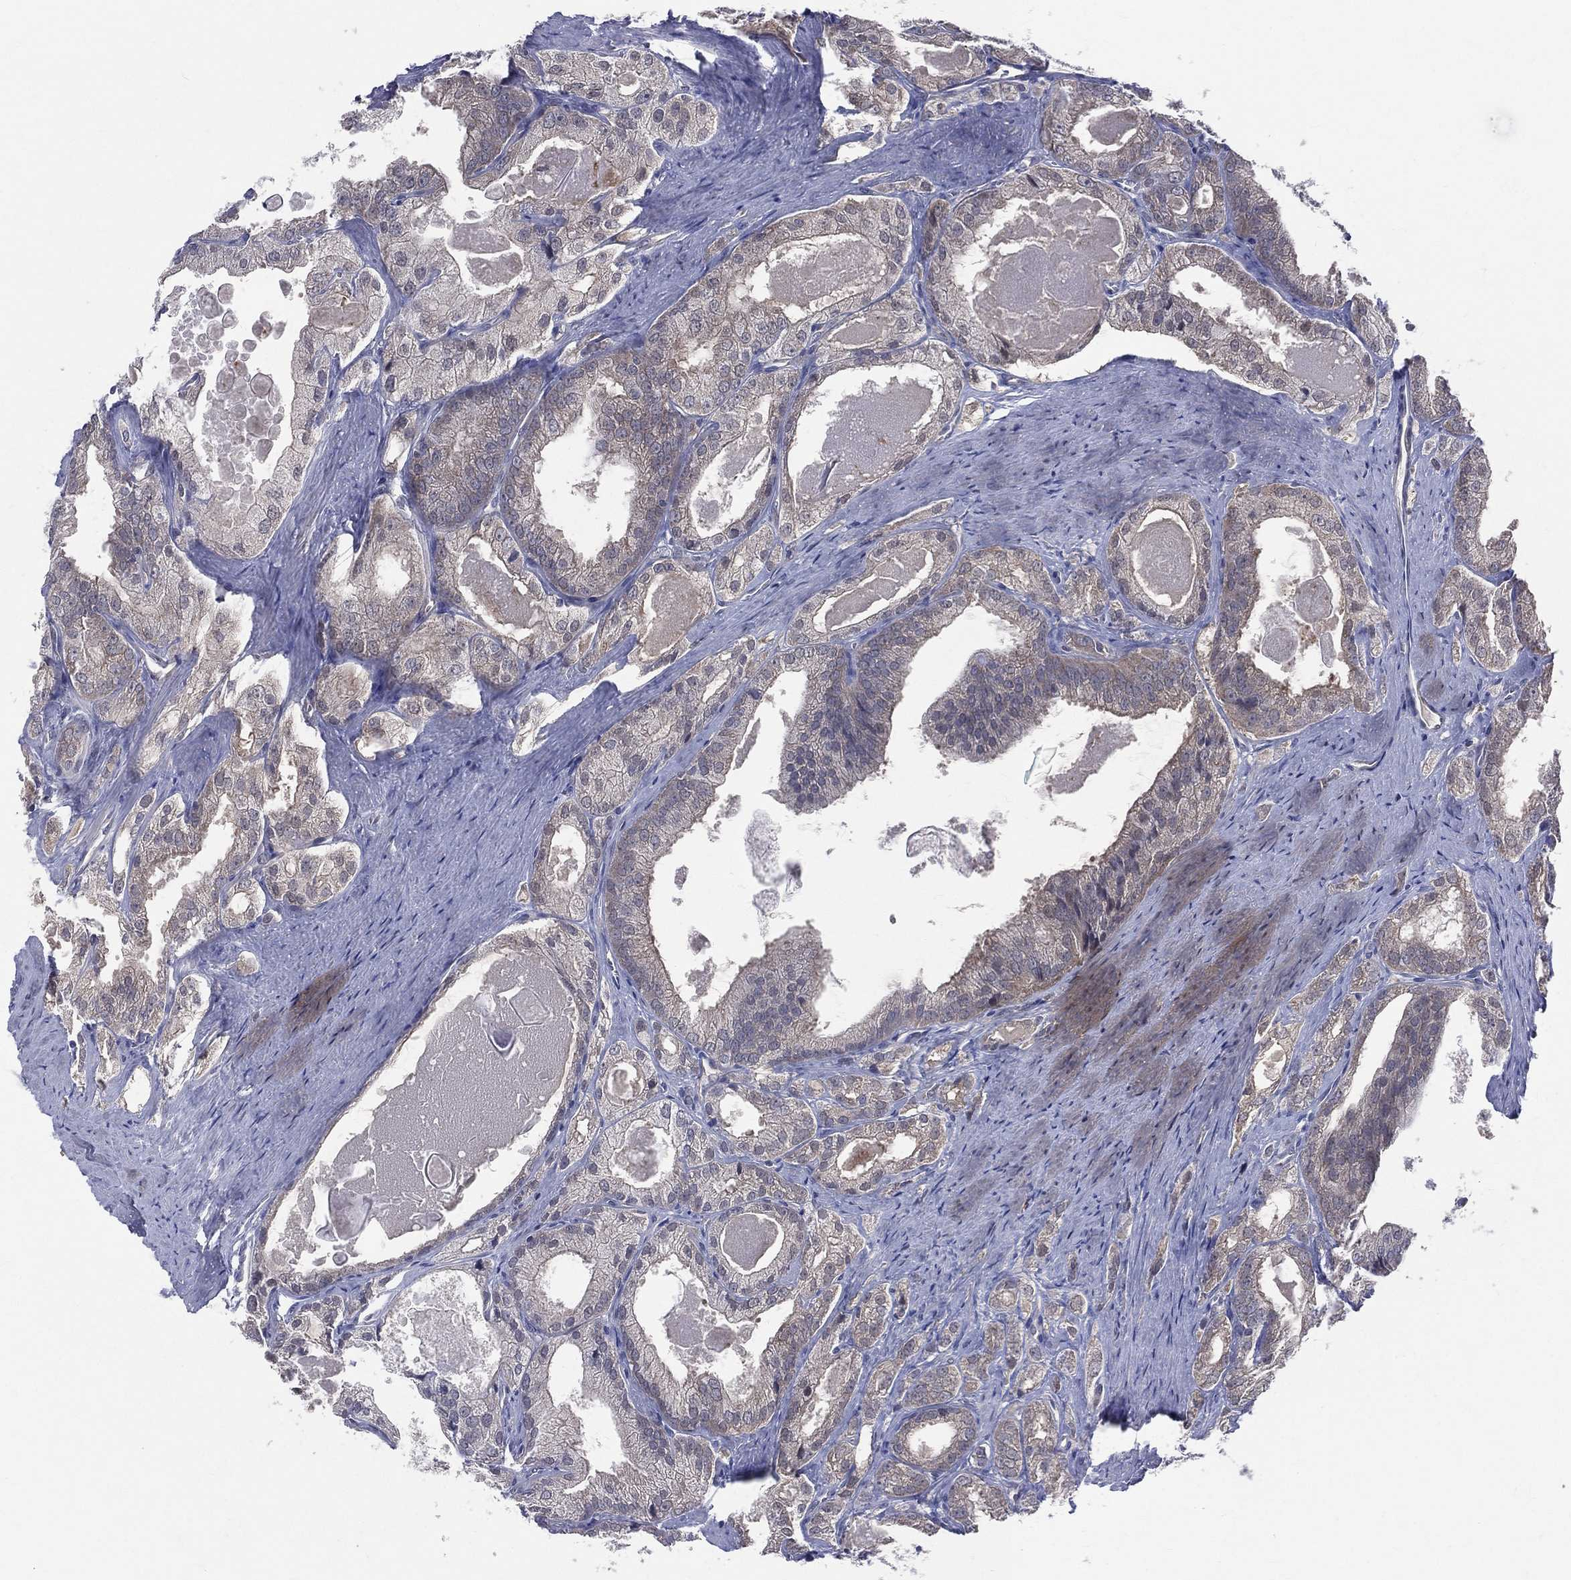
{"staining": {"intensity": "negative", "quantity": "none", "location": "none"}, "tissue": "prostate cancer", "cell_type": "Tumor cells", "image_type": "cancer", "snomed": [{"axis": "morphology", "description": "Adenocarcinoma, NOS"}, {"axis": "morphology", "description": "Adenocarcinoma, High grade"}, {"axis": "topography", "description": "Prostate"}], "caption": "Prostate cancer stained for a protein using immunohistochemistry shows no positivity tumor cells.", "gene": "DLG4", "patient": {"sex": "male", "age": 70}}